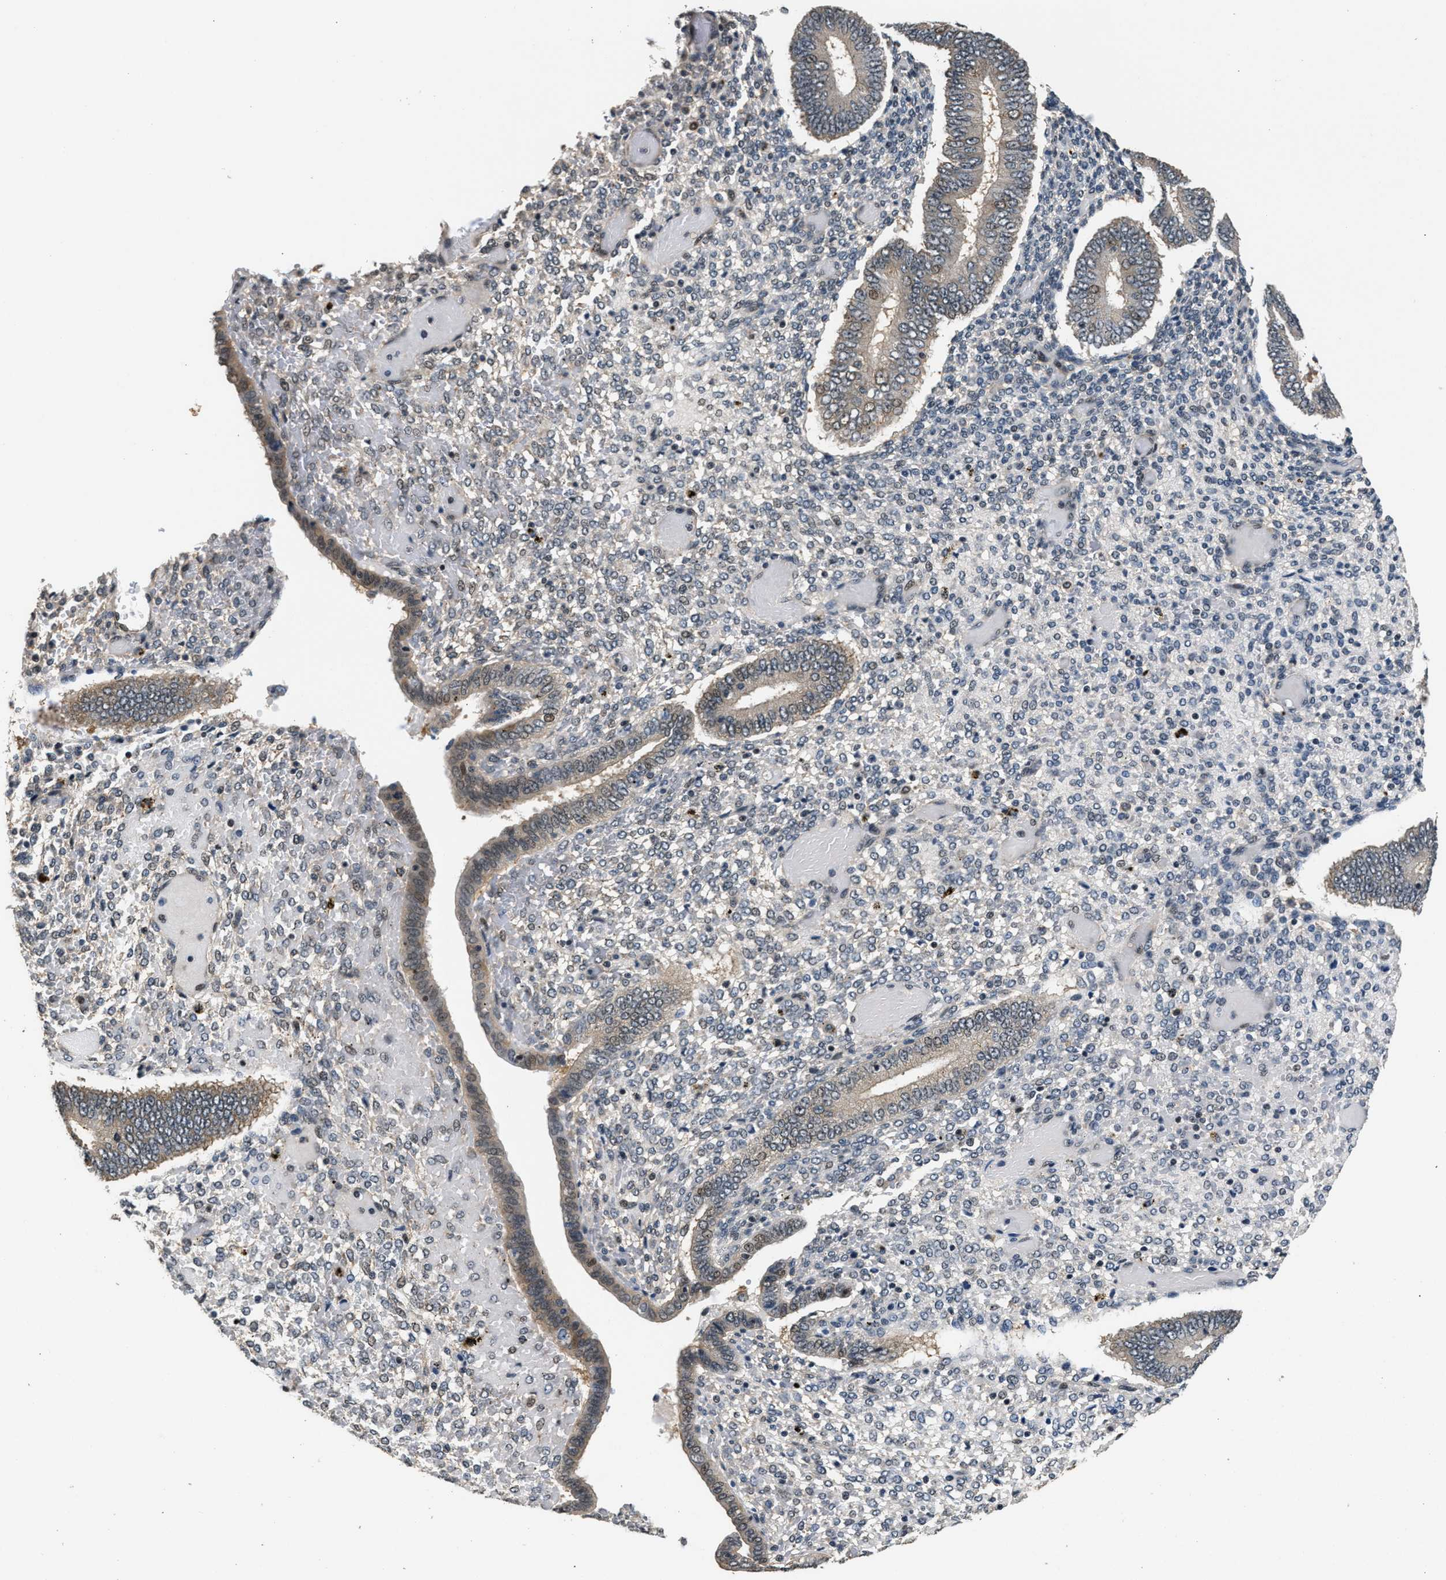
{"staining": {"intensity": "weak", "quantity": "<25%", "location": "nuclear"}, "tissue": "endometrium", "cell_type": "Cells in endometrial stroma", "image_type": "normal", "snomed": [{"axis": "morphology", "description": "Normal tissue, NOS"}, {"axis": "topography", "description": "Endometrium"}], "caption": "A high-resolution micrograph shows immunohistochemistry (IHC) staining of benign endometrium, which reveals no significant positivity in cells in endometrial stroma.", "gene": "RBM33", "patient": {"sex": "female", "age": 42}}